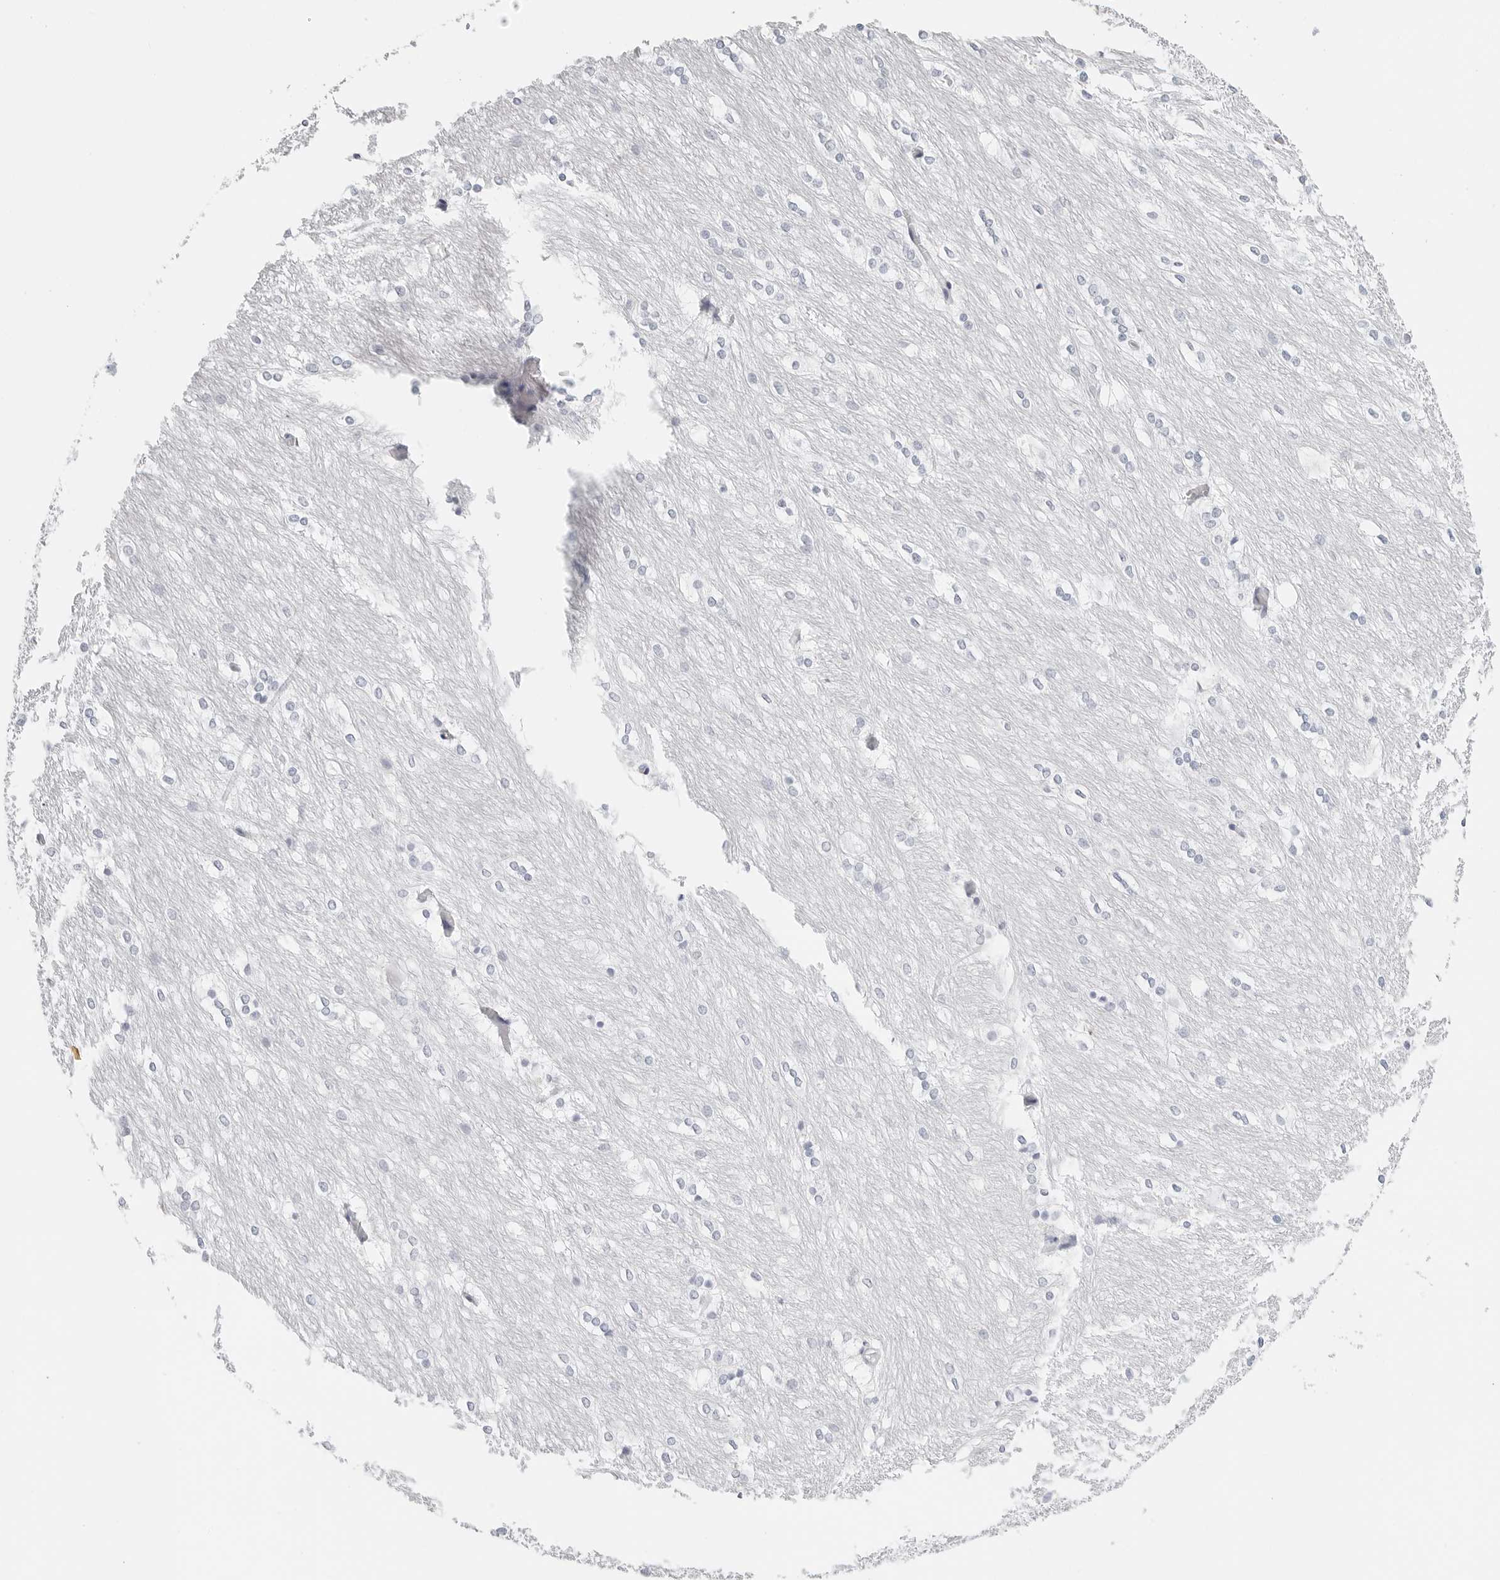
{"staining": {"intensity": "negative", "quantity": "none", "location": "none"}, "tissue": "caudate", "cell_type": "Glial cells", "image_type": "normal", "snomed": [{"axis": "morphology", "description": "Normal tissue, NOS"}, {"axis": "topography", "description": "Lateral ventricle wall"}], "caption": "Image shows no protein staining in glial cells of benign caudate.", "gene": "TFF2", "patient": {"sex": "female", "age": 19}}